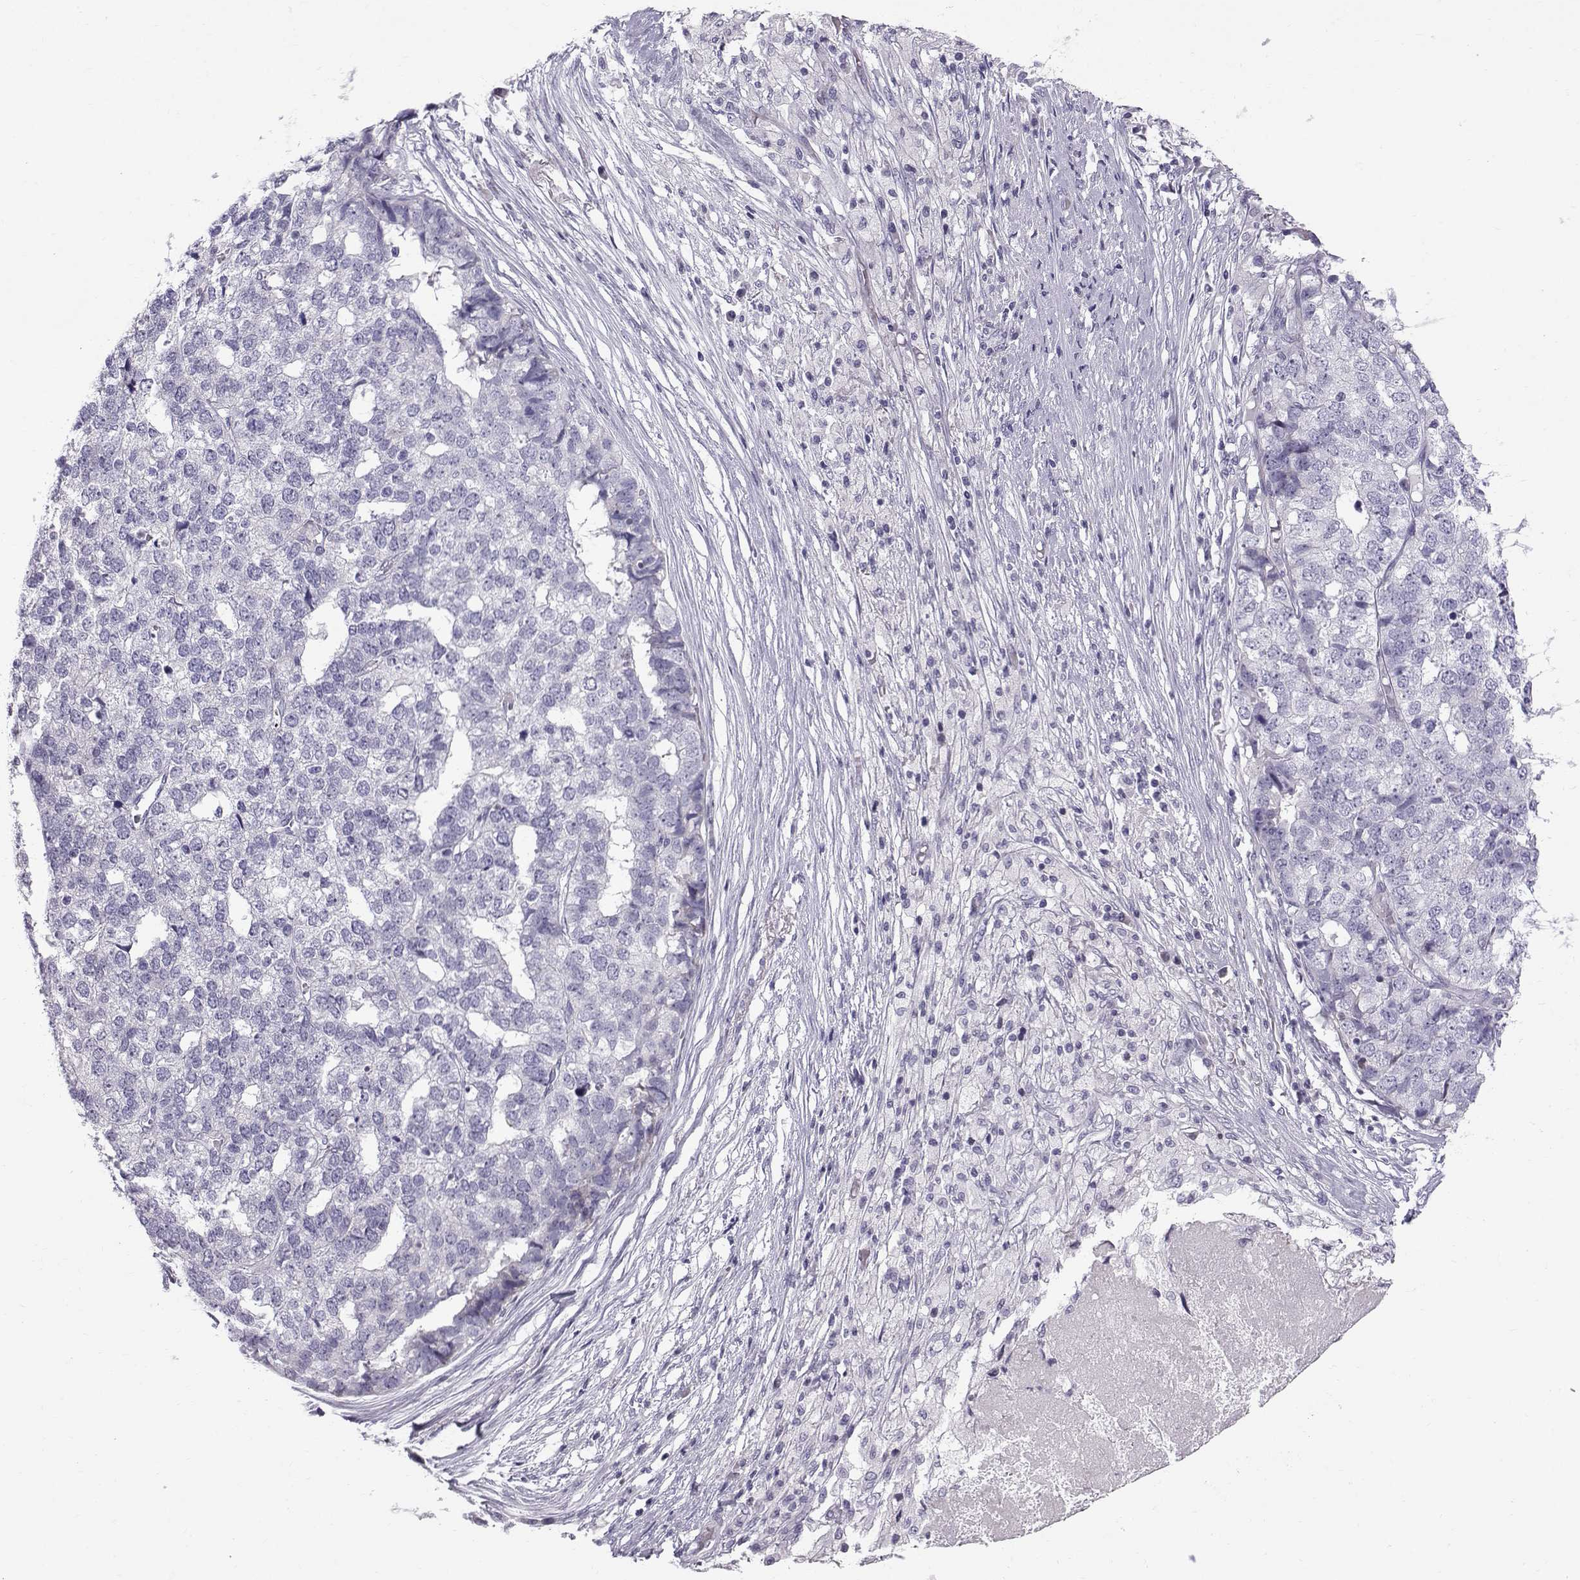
{"staining": {"intensity": "negative", "quantity": "none", "location": "none"}, "tissue": "stomach cancer", "cell_type": "Tumor cells", "image_type": "cancer", "snomed": [{"axis": "morphology", "description": "Adenocarcinoma, NOS"}, {"axis": "topography", "description": "Stomach"}], "caption": "A high-resolution image shows immunohistochemistry staining of adenocarcinoma (stomach), which exhibits no significant staining in tumor cells.", "gene": "DMRT3", "patient": {"sex": "male", "age": 69}}